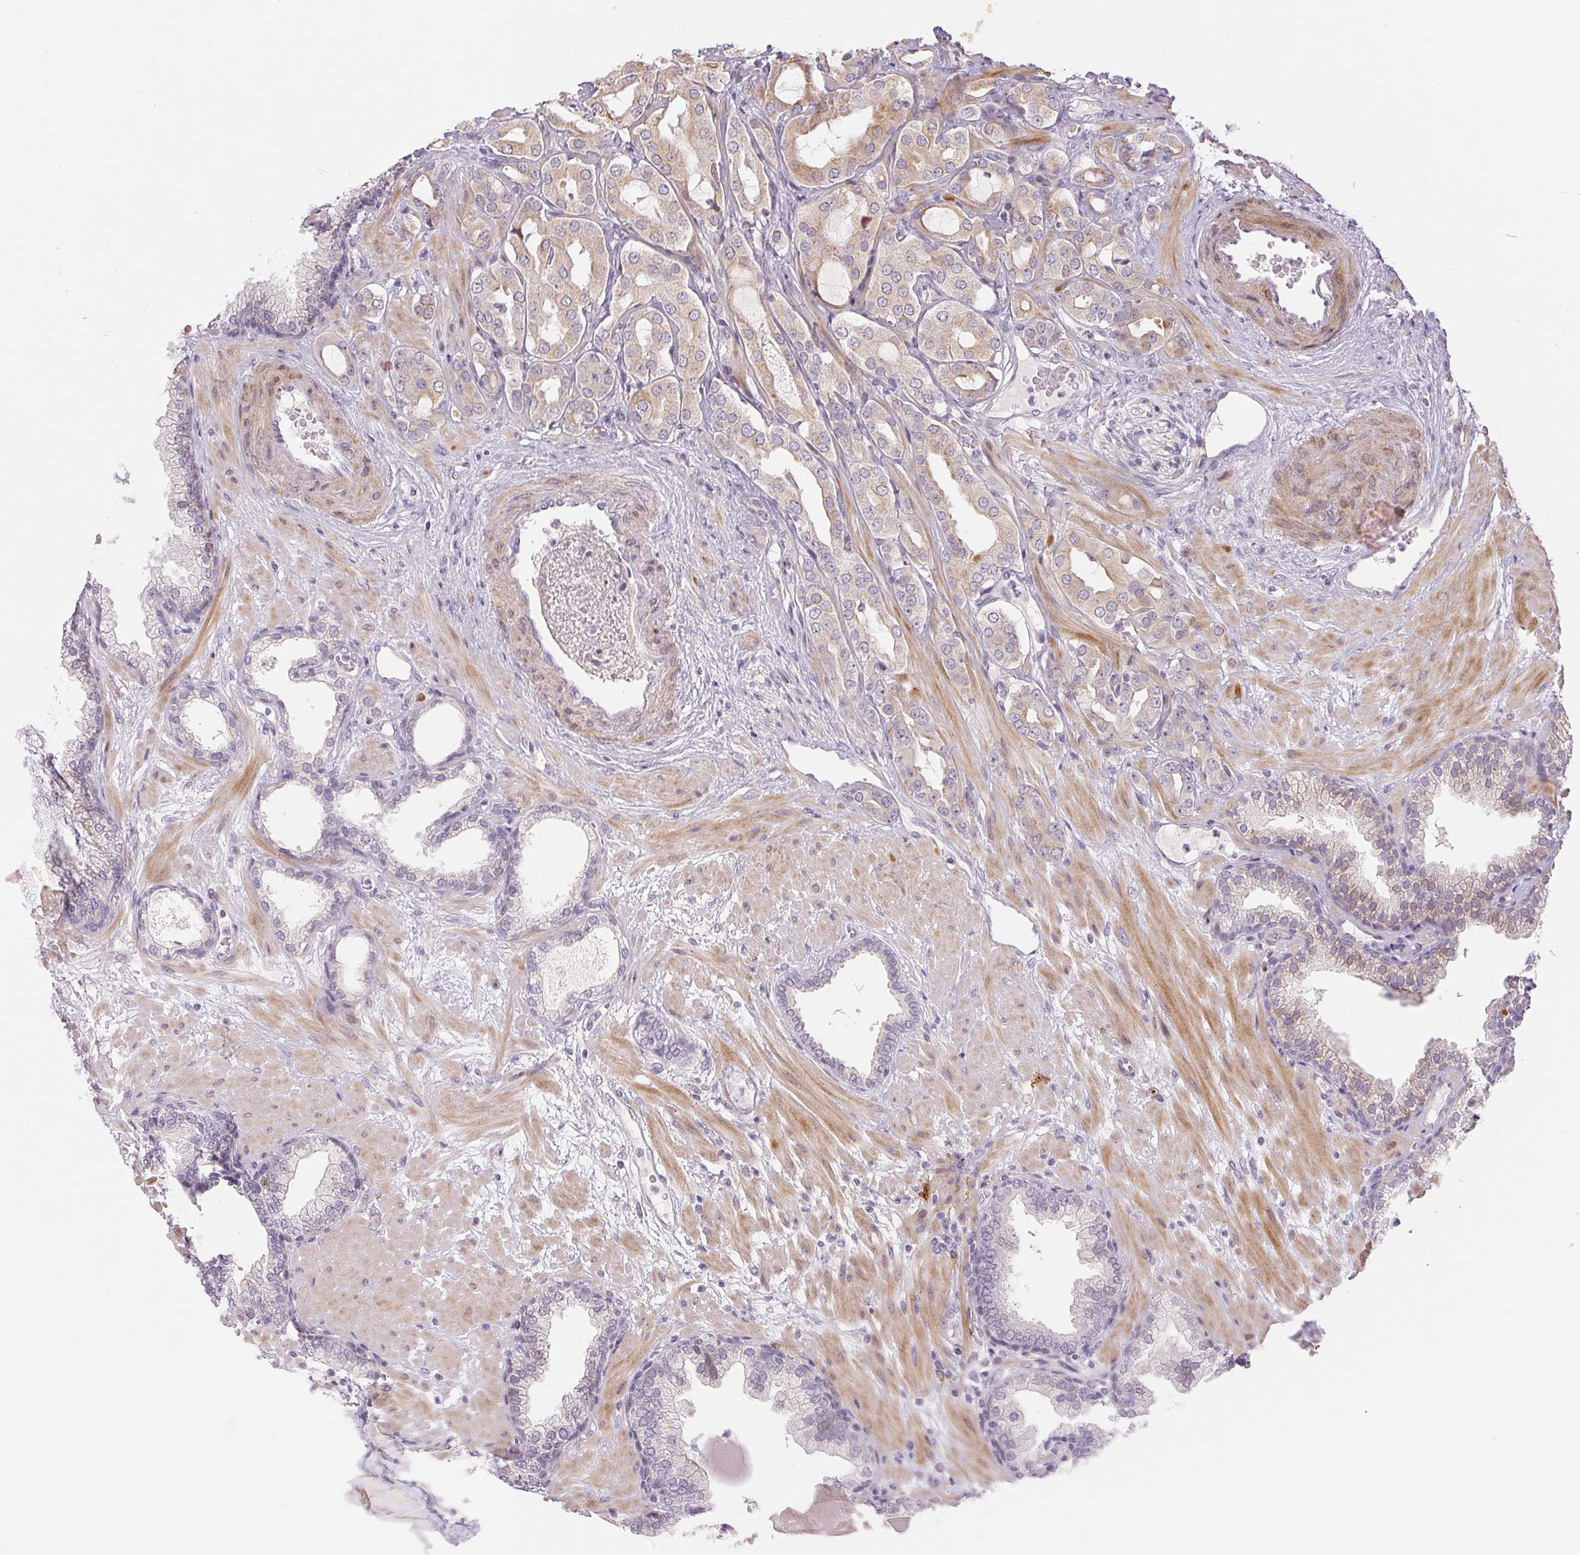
{"staining": {"intensity": "weak", "quantity": "25%-75%", "location": "cytoplasmic/membranous"}, "tissue": "prostate cancer", "cell_type": "Tumor cells", "image_type": "cancer", "snomed": [{"axis": "morphology", "description": "Adenocarcinoma, Low grade"}, {"axis": "topography", "description": "Prostate"}], "caption": "Prostate cancer was stained to show a protein in brown. There is low levels of weak cytoplasmic/membranous positivity in about 25%-75% of tumor cells. (DAB = brown stain, brightfield microscopy at high magnification).", "gene": "RPGRIP1", "patient": {"sex": "male", "age": 57}}